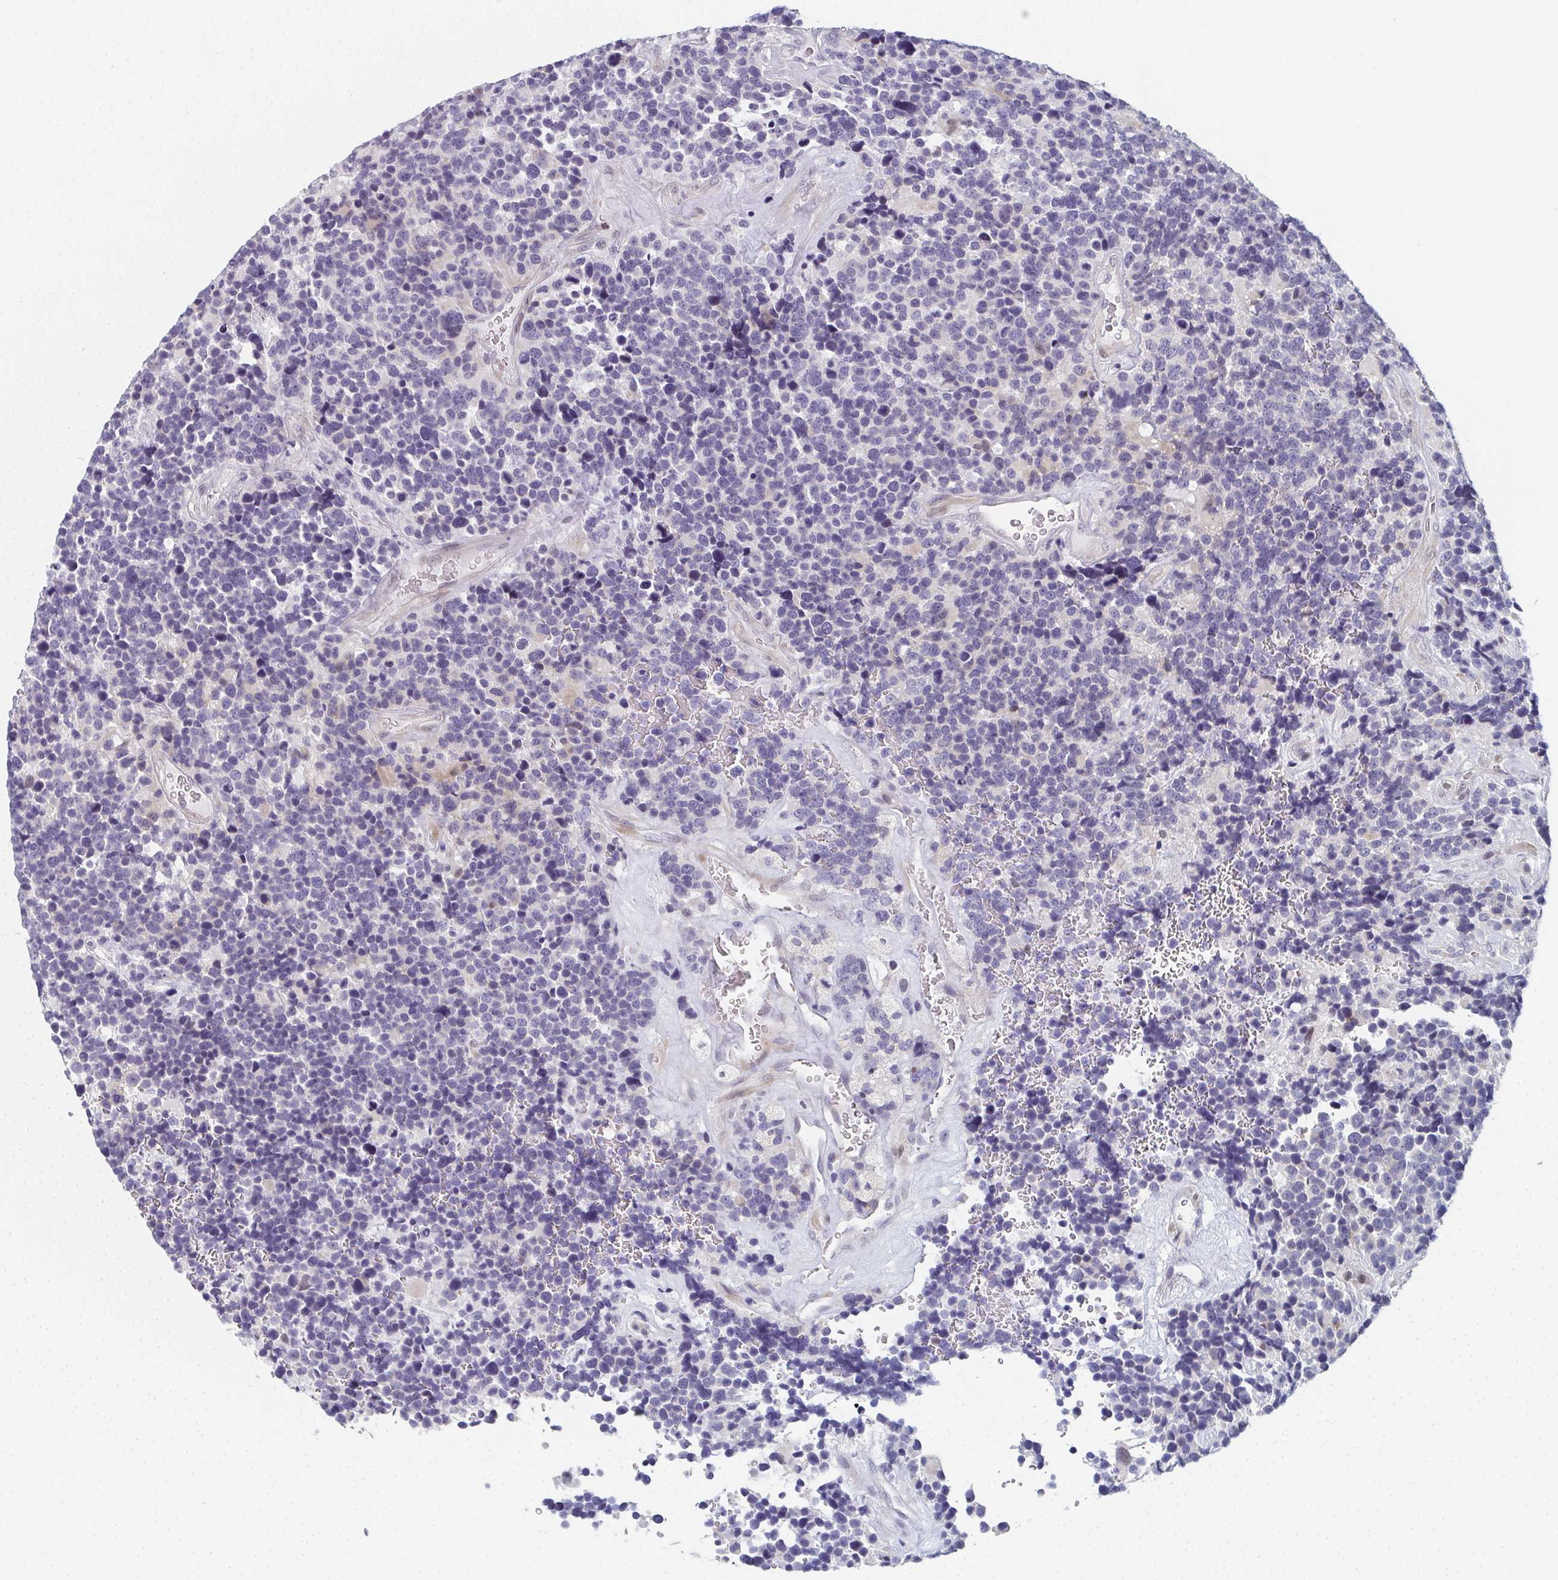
{"staining": {"intensity": "negative", "quantity": "none", "location": "none"}, "tissue": "glioma", "cell_type": "Tumor cells", "image_type": "cancer", "snomed": [{"axis": "morphology", "description": "Glioma, malignant, High grade"}, {"axis": "topography", "description": "Brain"}], "caption": "Human high-grade glioma (malignant) stained for a protein using immunohistochemistry reveals no expression in tumor cells.", "gene": "PYCR3", "patient": {"sex": "male", "age": 33}}